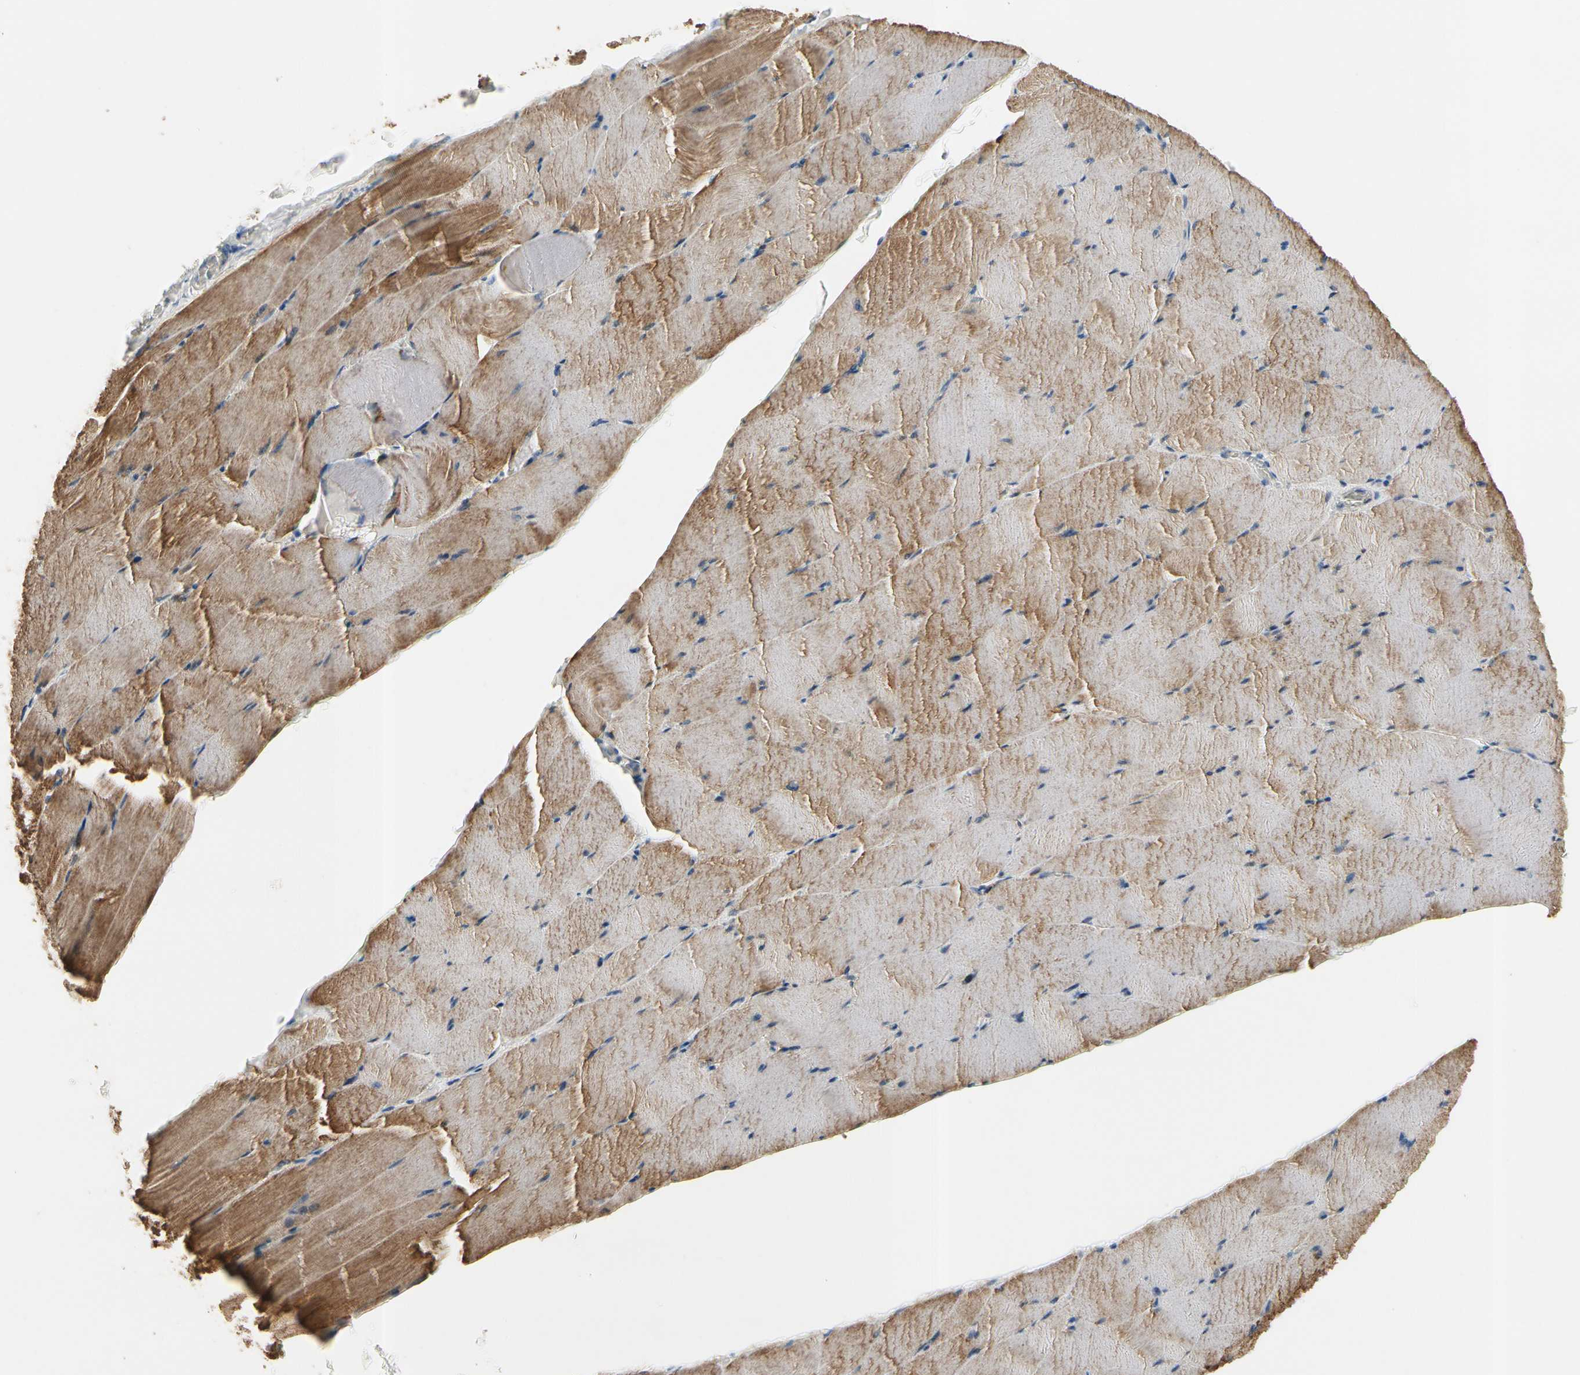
{"staining": {"intensity": "moderate", "quantity": "25%-75%", "location": "cytoplasmic/membranous"}, "tissue": "skeletal muscle", "cell_type": "Myocytes", "image_type": "normal", "snomed": [{"axis": "morphology", "description": "Normal tissue, NOS"}, {"axis": "topography", "description": "Skeletal muscle"}], "caption": "There is medium levels of moderate cytoplasmic/membranous positivity in myocytes of unremarkable skeletal muscle, as demonstrated by immunohistochemical staining (brown color).", "gene": "ZKSCAN3", "patient": {"sex": "male", "age": 62}}